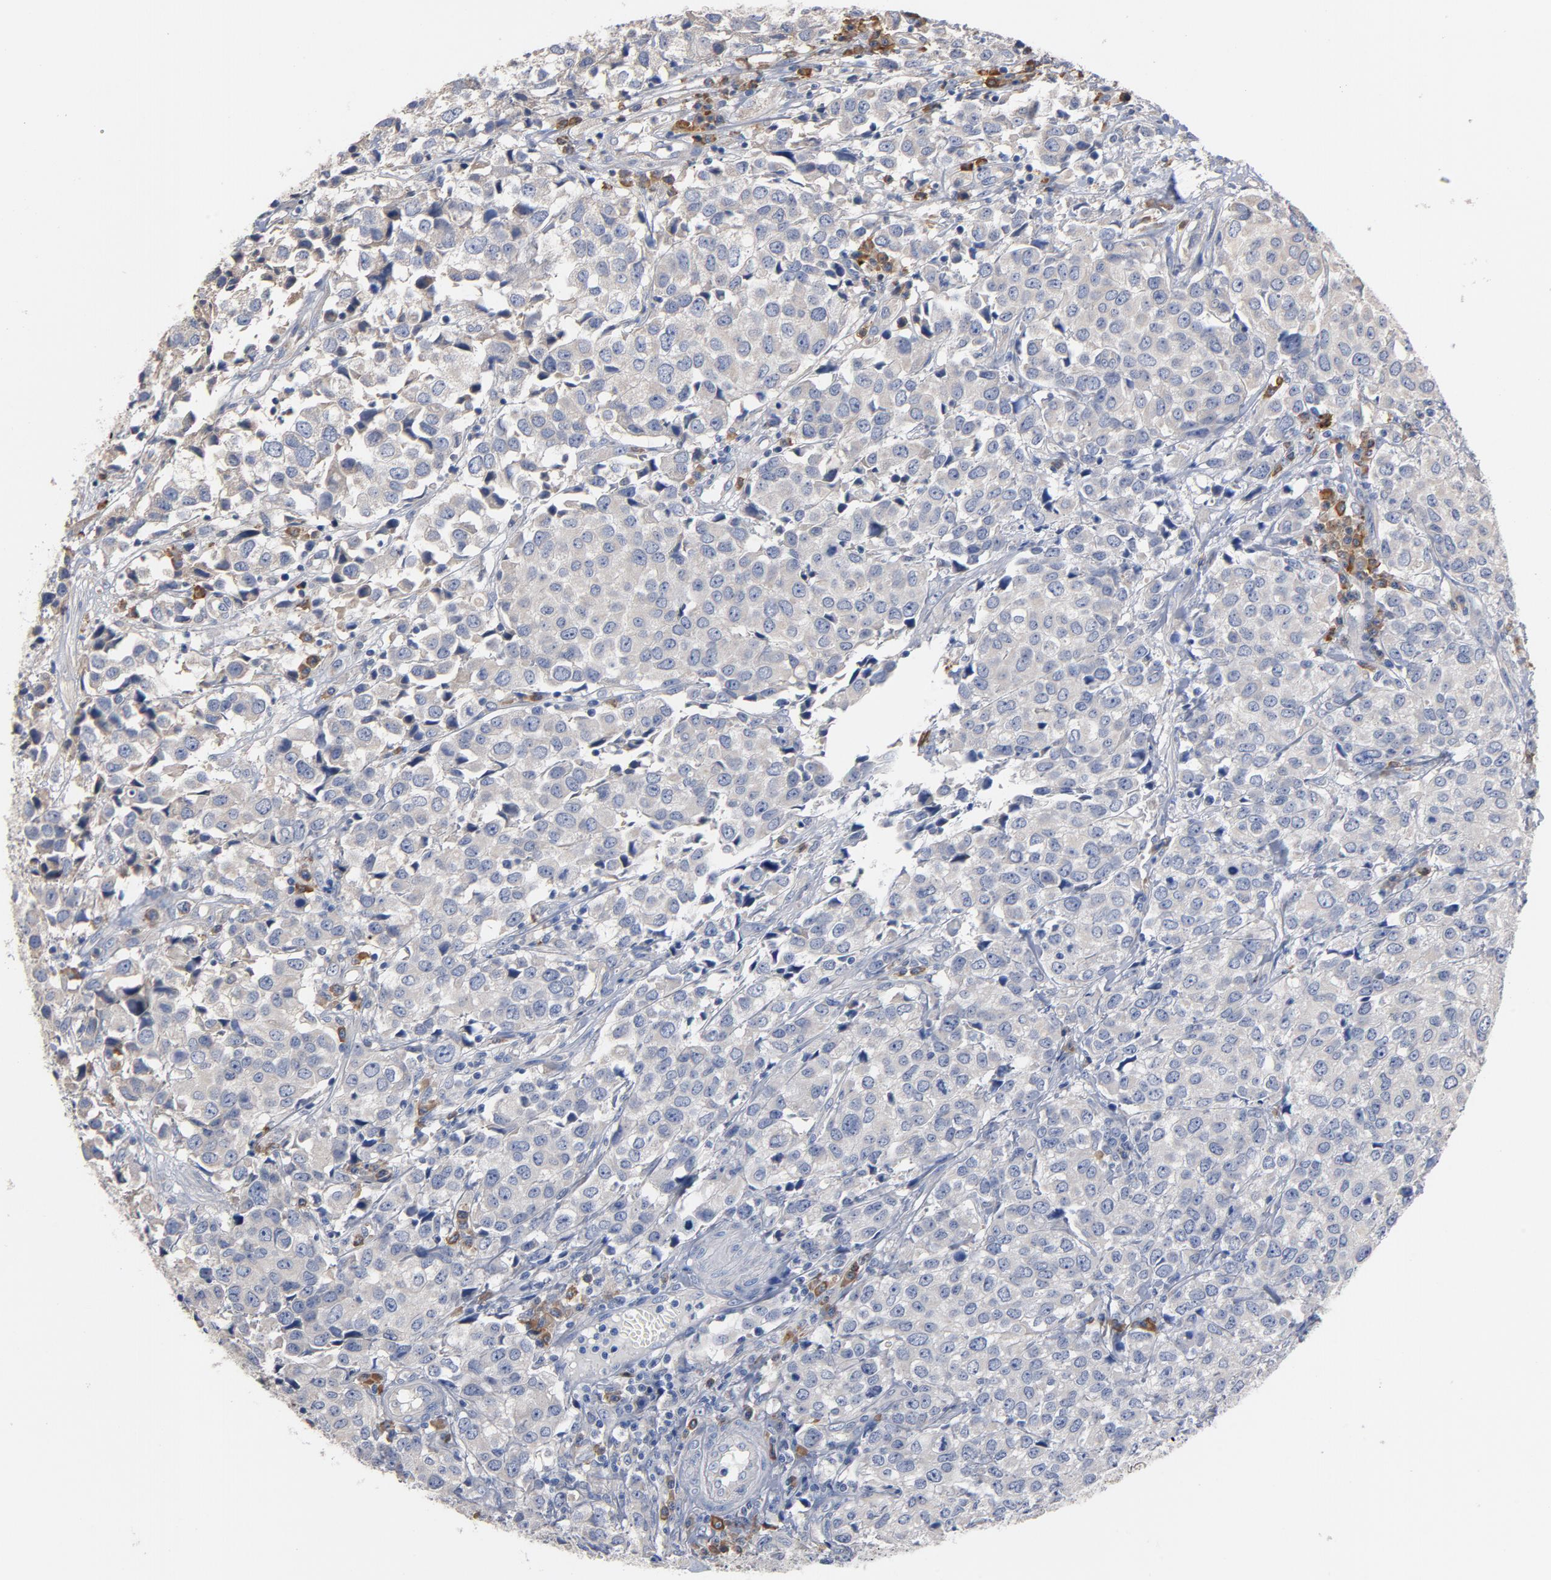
{"staining": {"intensity": "negative", "quantity": "none", "location": "none"}, "tissue": "urothelial cancer", "cell_type": "Tumor cells", "image_type": "cancer", "snomed": [{"axis": "morphology", "description": "Urothelial carcinoma, High grade"}, {"axis": "topography", "description": "Urinary bladder"}], "caption": "Immunohistochemical staining of human urothelial cancer reveals no significant staining in tumor cells.", "gene": "TLR4", "patient": {"sex": "female", "age": 75}}